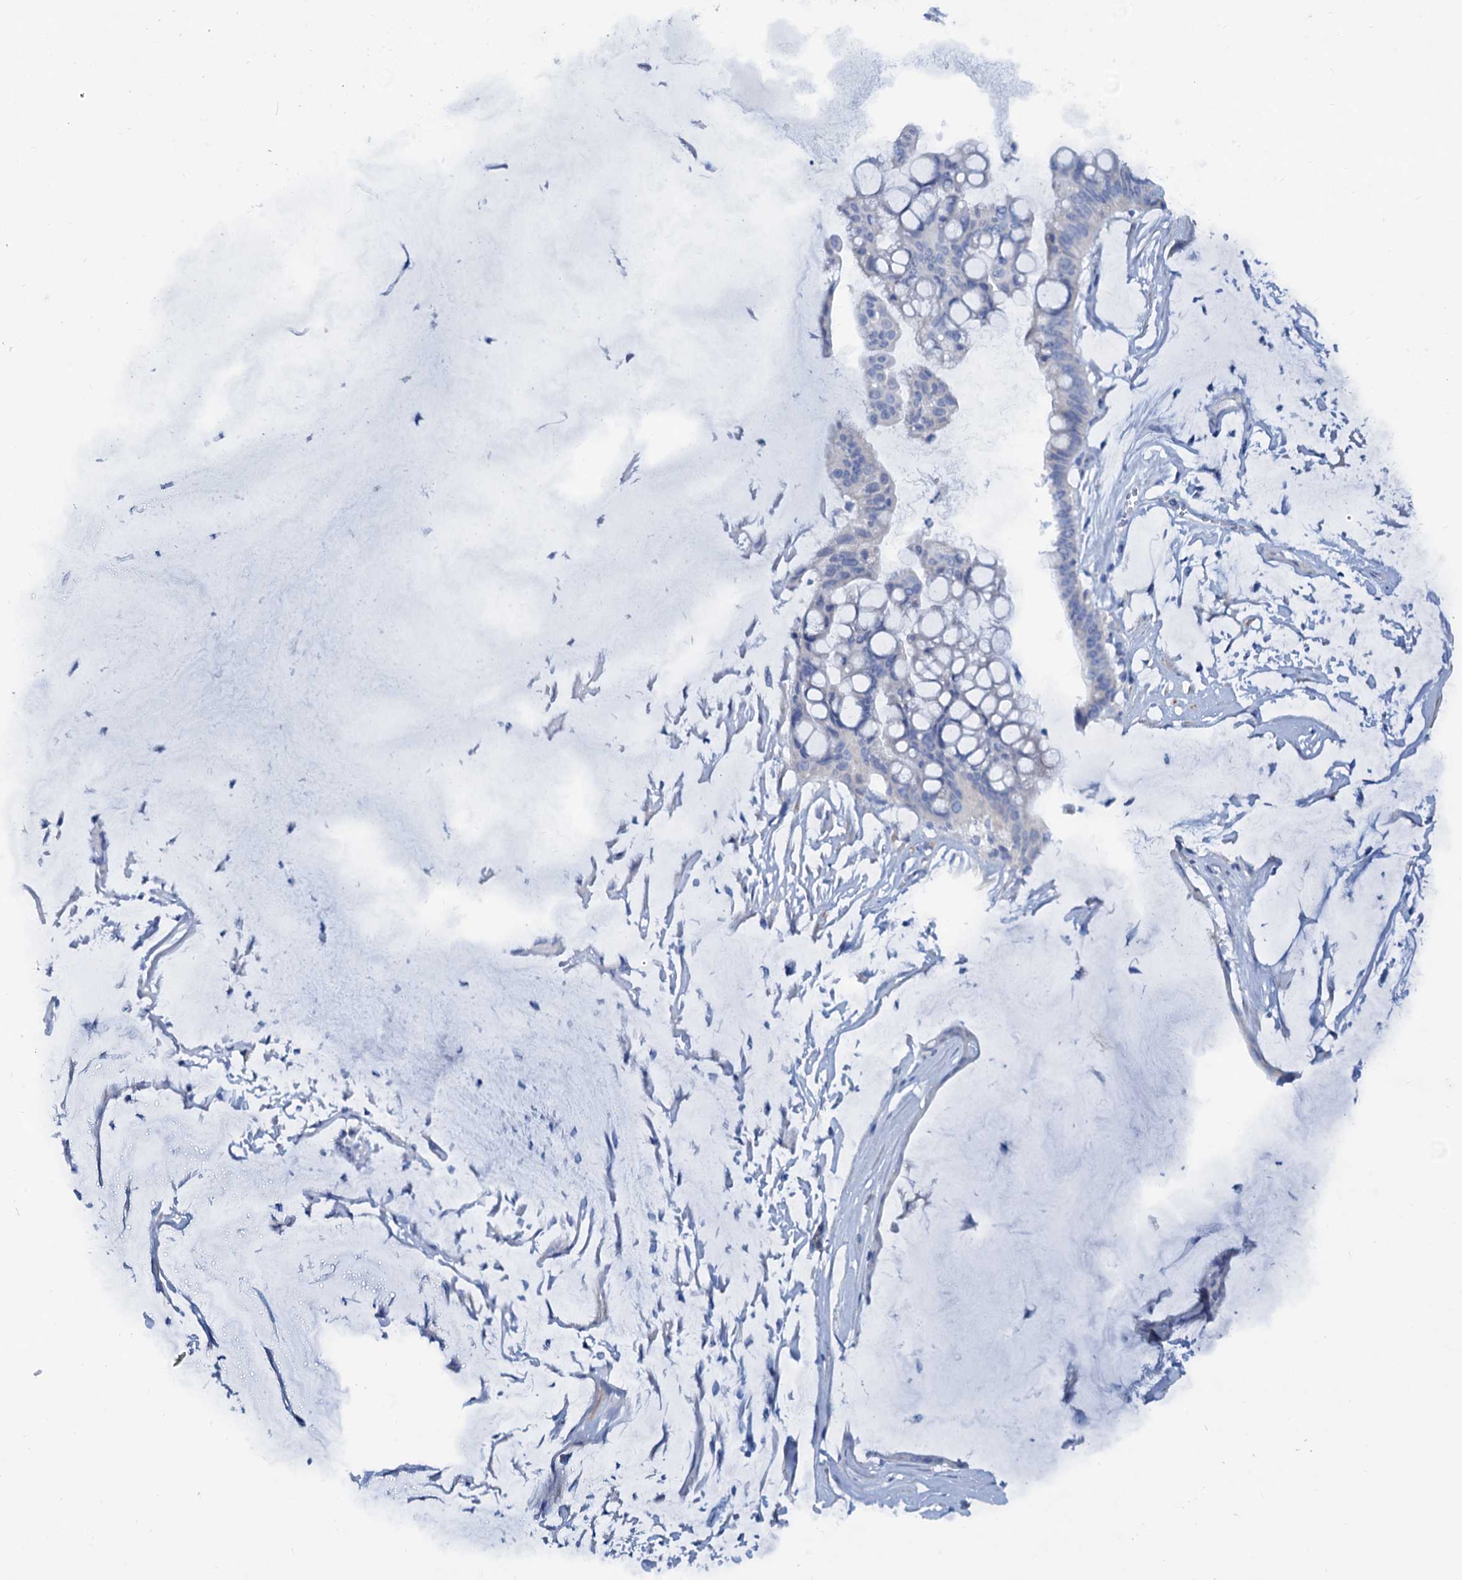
{"staining": {"intensity": "negative", "quantity": "none", "location": "none"}, "tissue": "ovarian cancer", "cell_type": "Tumor cells", "image_type": "cancer", "snomed": [{"axis": "morphology", "description": "Cystadenocarcinoma, mucinous, NOS"}, {"axis": "topography", "description": "Ovary"}], "caption": "IHC of human ovarian mucinous cystadenocarcinoma reveals no positivity in tumor cells.", "gene": "SLC1A3", "patient": {"sex": "female", "age": 73}}